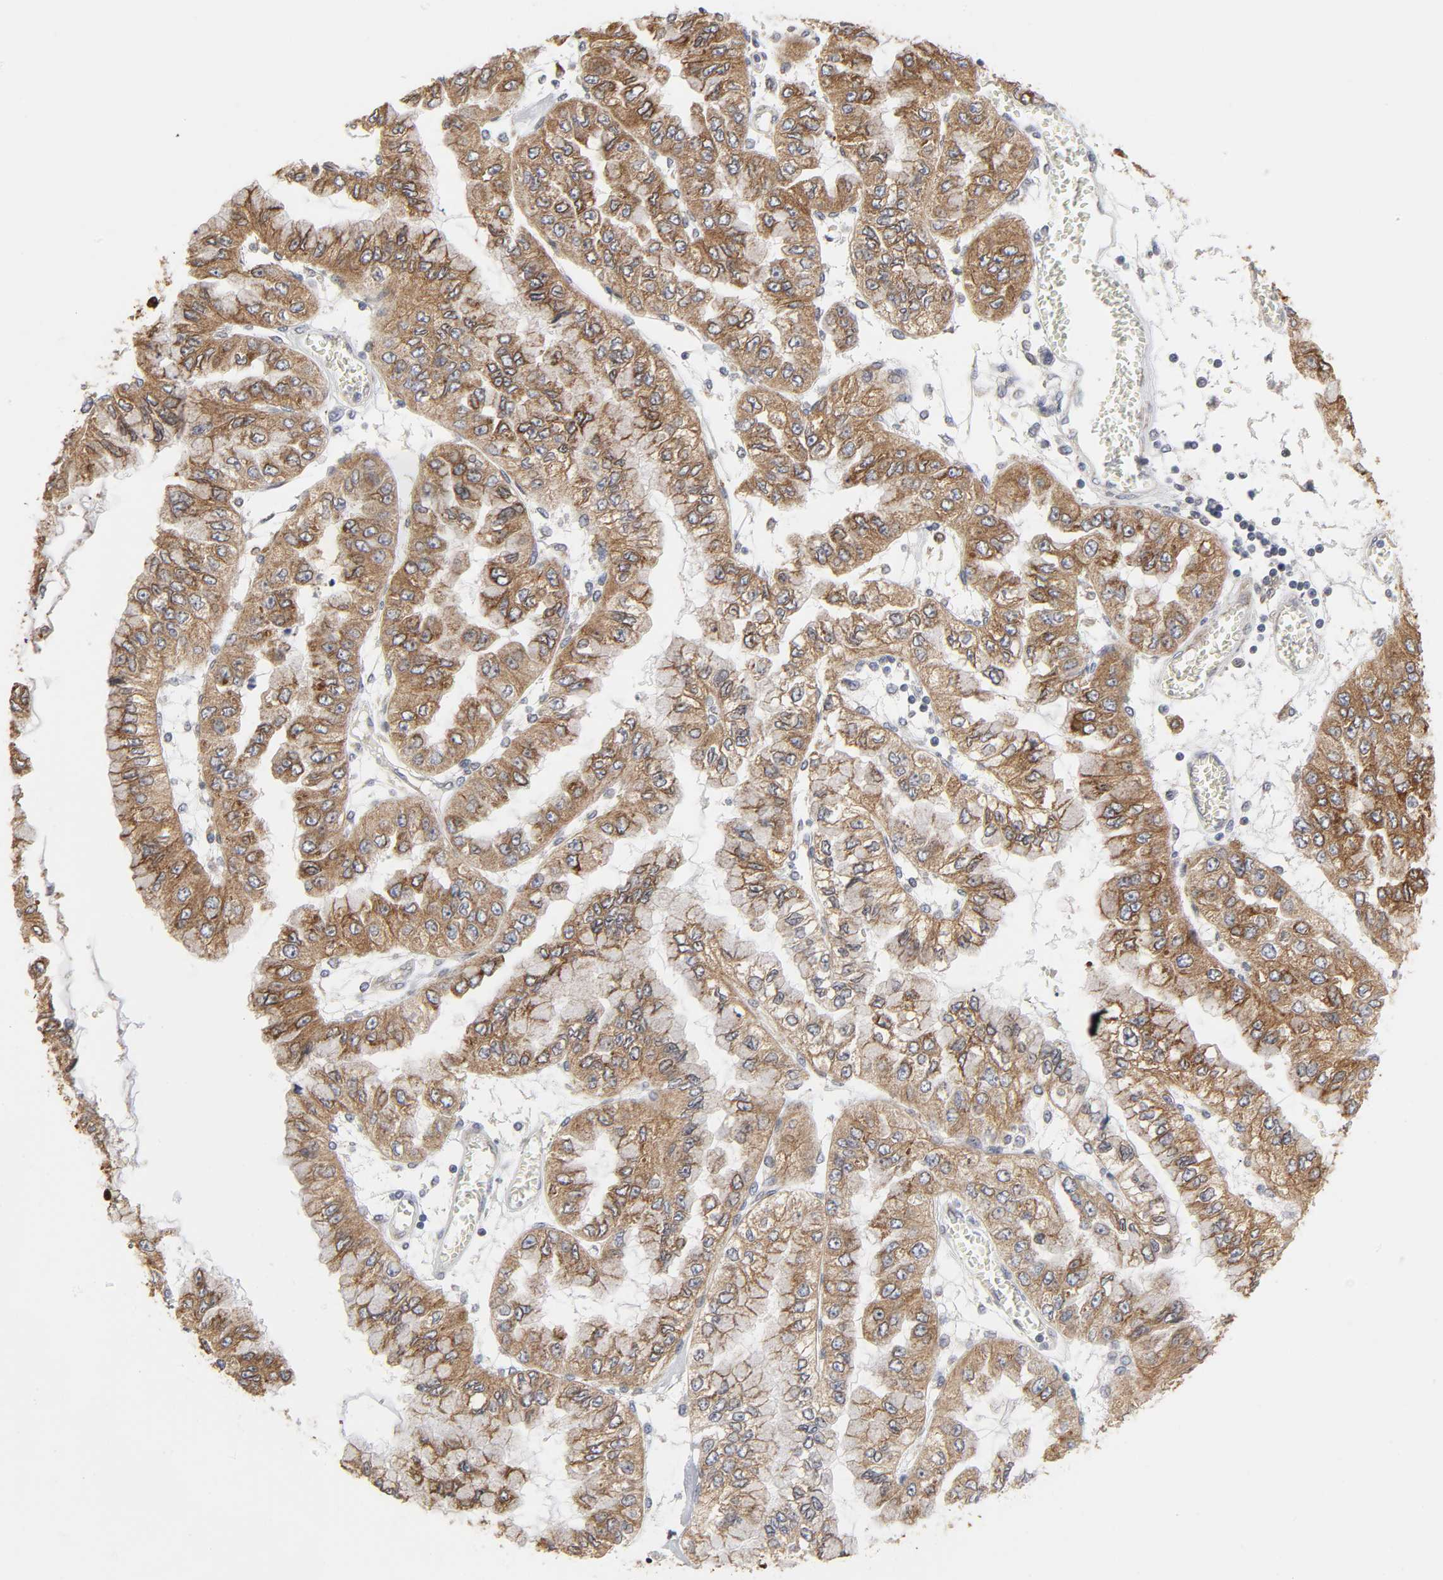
{"staining": {"intensity": "moderate", "quantity": ">75%", "location": "cytoplasmic/membranous"}, "tissue": "liver cancer", "cell_type": "Tumor cells", "image_type": "cancer", "snomed": [{"axis": "morphology", "description": "Cholangiocarcinoma"}, {"axis": "topography", "description": "Liver"}], "caption": "A medium amount of moderate cytoplasmic/membranous expression is appreciated in about >75% of tumor cells in liver cholangiocarcinoma tissue. The protein is stained brown, and the nuclei are stained in blue (DAB (3,3'-diaminobenzidine) IHC with brightfield microscopy, high magnification).", "gene": "POR", "patient": {"sex": "female", "age": 79}}